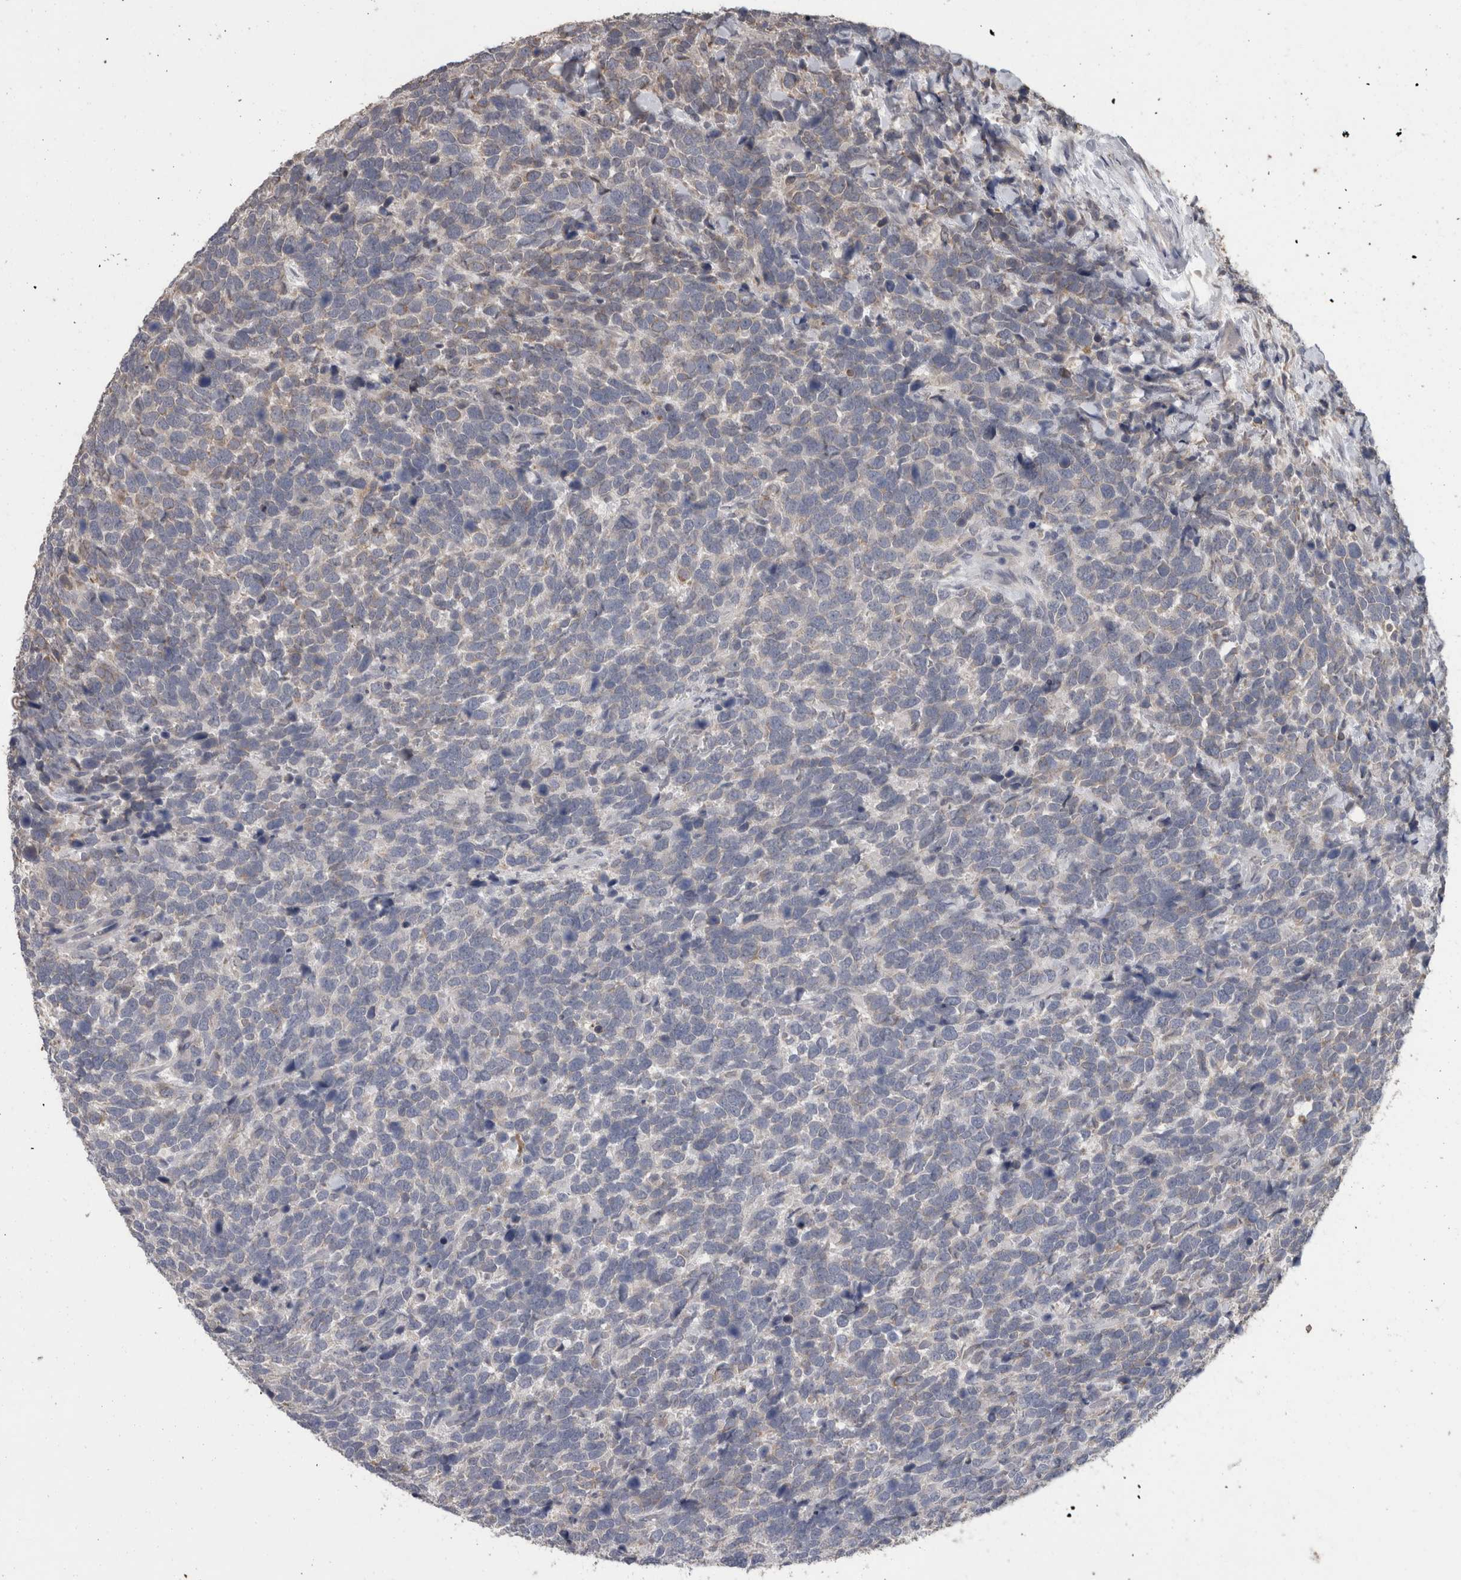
{"staining": {"intensity": "negative", "quantity": "none", "location": "none"}, "tissue": "urothelial cancer", "cell_type": "Tumor cells", "image_type": "cancer", "snomed": [{"axis": "morphology", "description": "Urothelial carcinoma, High grade"}, {"axis": "topography", "description": "Urinary bladder"}], "caption": "Immunohistochemistry of urothelial cancer reveals no positivity in tumor cells.", "gene": "FHOD3", "patient": {"sex": "female", "age": 82}}